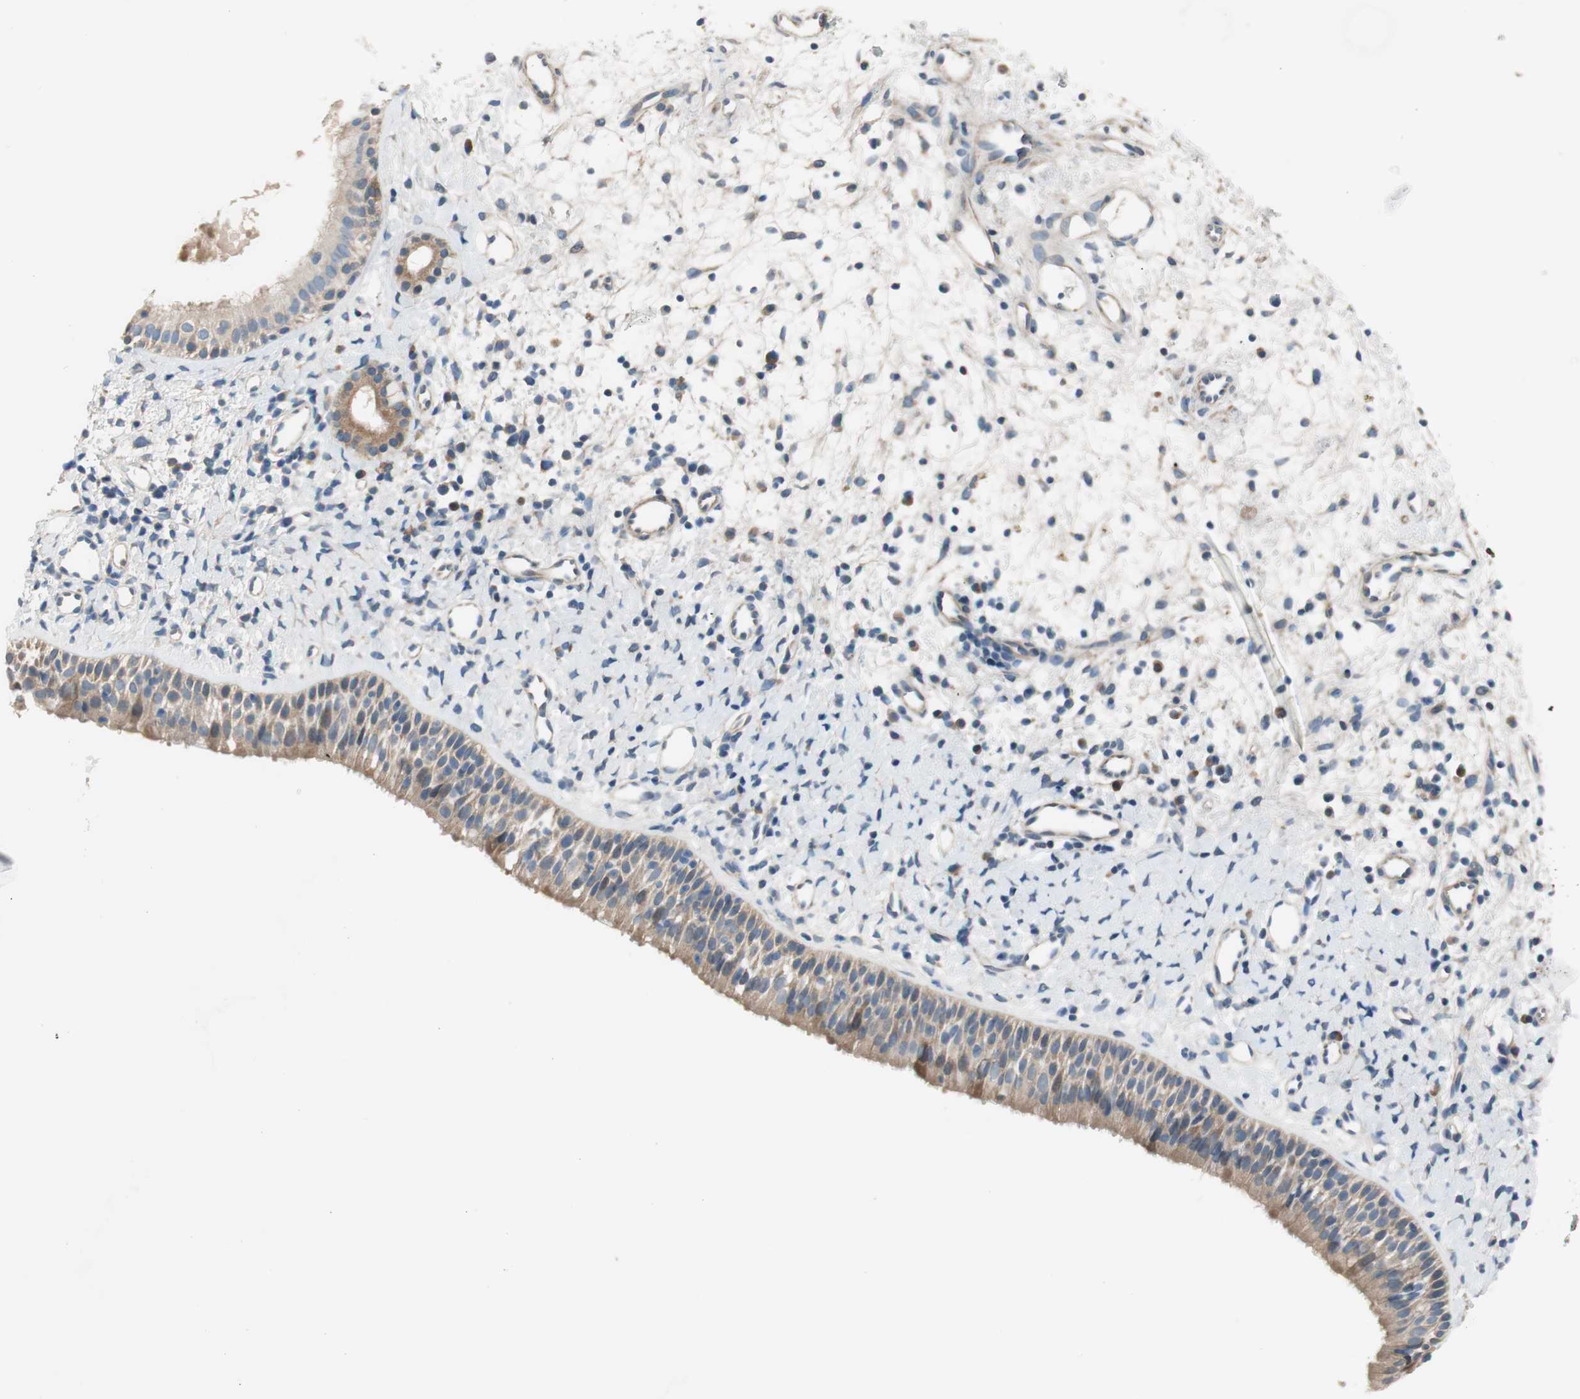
{"staining": {"intensity": "weak", "quantity": "25%-75%", "location": "cytoplasmic/membranous"}, "tissue": "nasopharynx", "cell_type": "Respiratory epithelial cells", "image_type": "normal", "snomed": [{"axis": "morphology", "description": "Normal tissue, NOS"}, {"axis": "topography", "description": "Nasopharynx"}], "caption": "This is an image of immunohistochemistry (IHC) staining of benign nasopharynx, which shows weak staining in the cytoplasmic/membranous of respiratory epithelial cells.", "gene": "TACR3", "patient": {"sex": "male", "age": 22}}